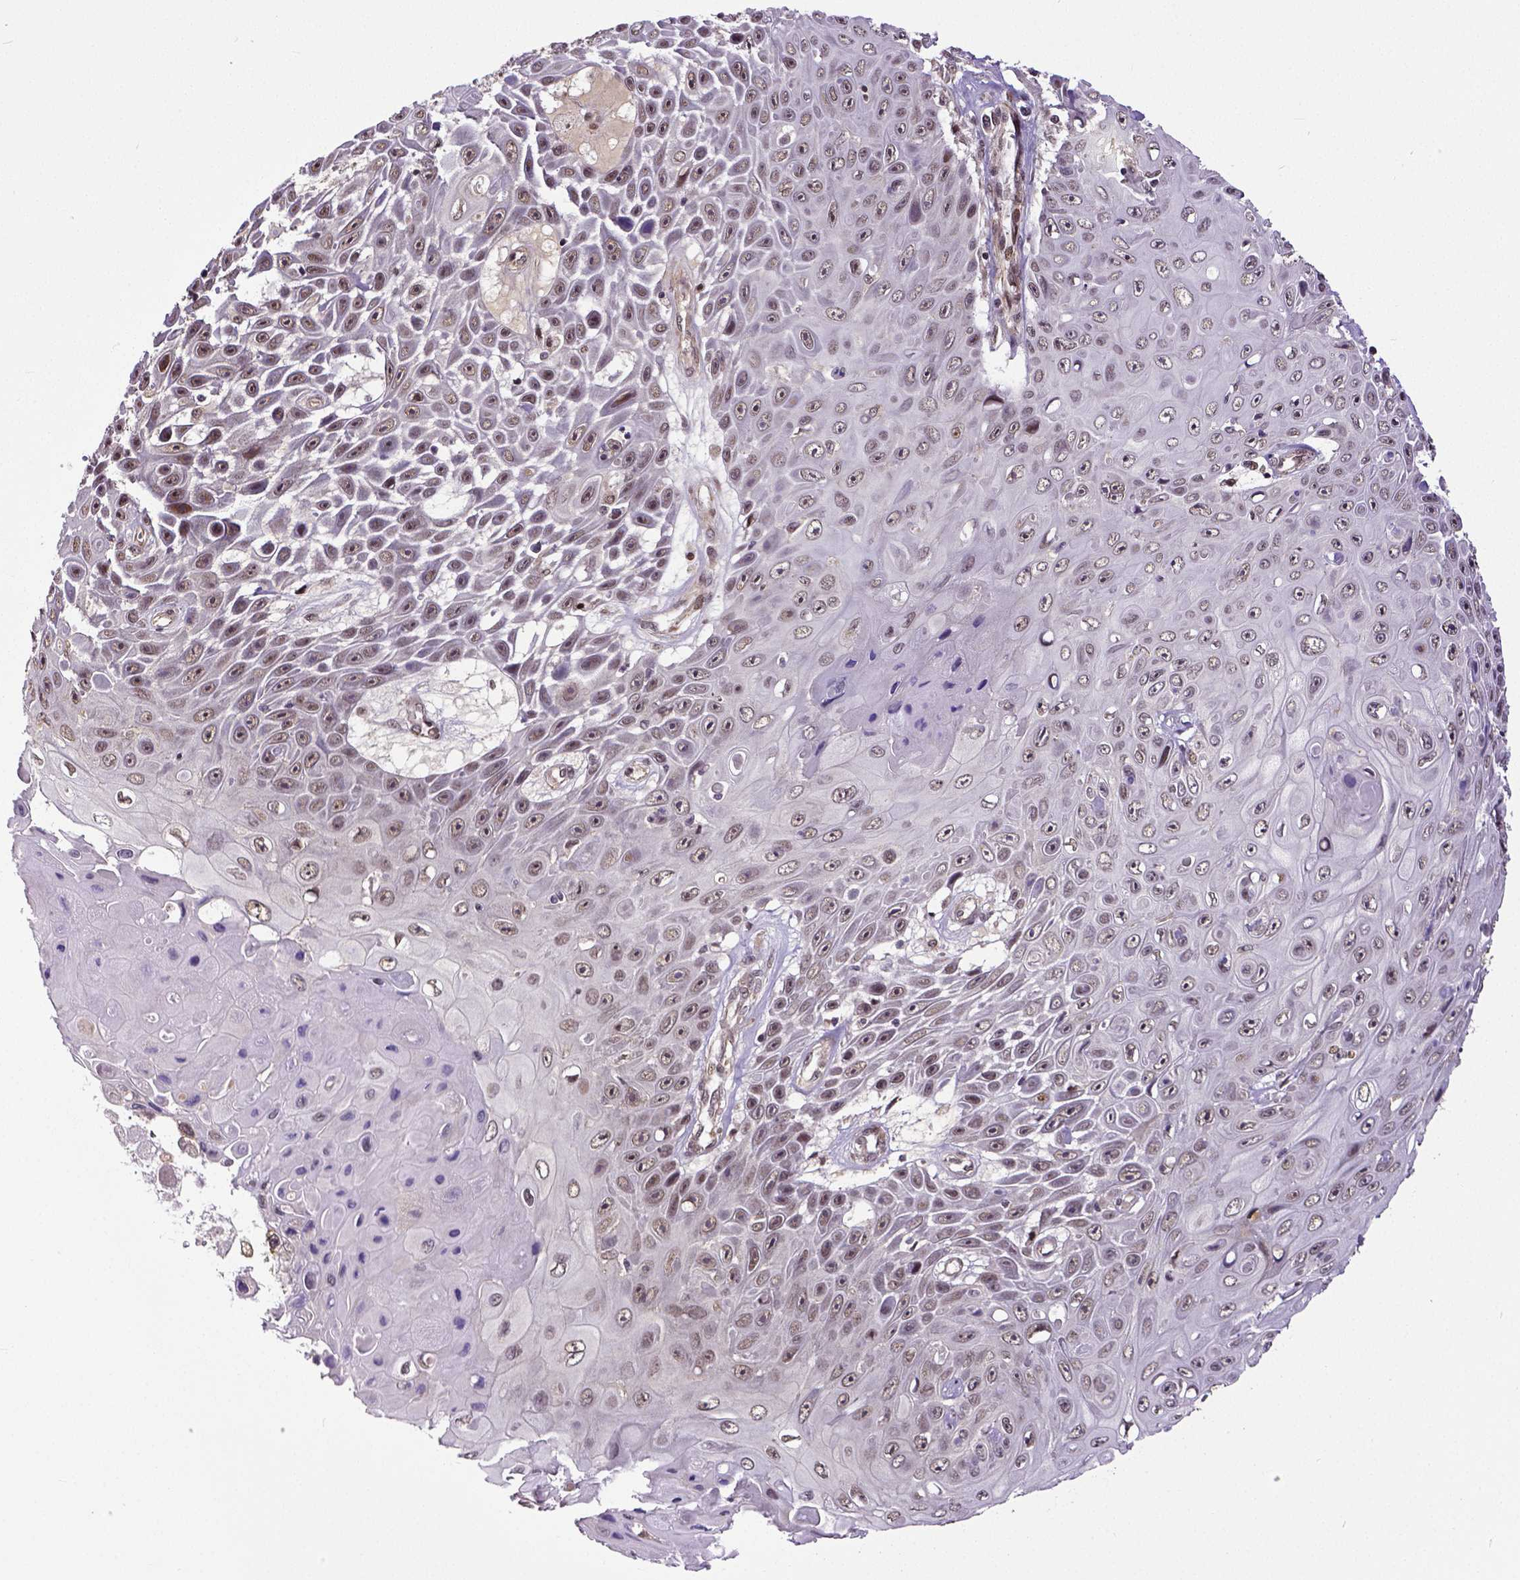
{"staining": {"intensity": "weak", "quantity": ">75%", "location": "nuclear"}, "tissue": "skin cancer", "cell_type": "Tumor cells", "image_type": "cancer", "snomed": [{"axis": "morphology", "description": "Squamous cell carcinoma, NOS"}, {"axis": "topography", "description": "Skin"}], "caption": "Protein analysis of skin squamous cell carcinoma tissue displays weak nuclear expression in approximately >75% of tumor cells. Using DAB (brown) and hematoxylin (blue) stains, captured at high magnification using brightfield microscopy.", "gene": "DICER1", "patient": {"sex": "male", "age": 82}}